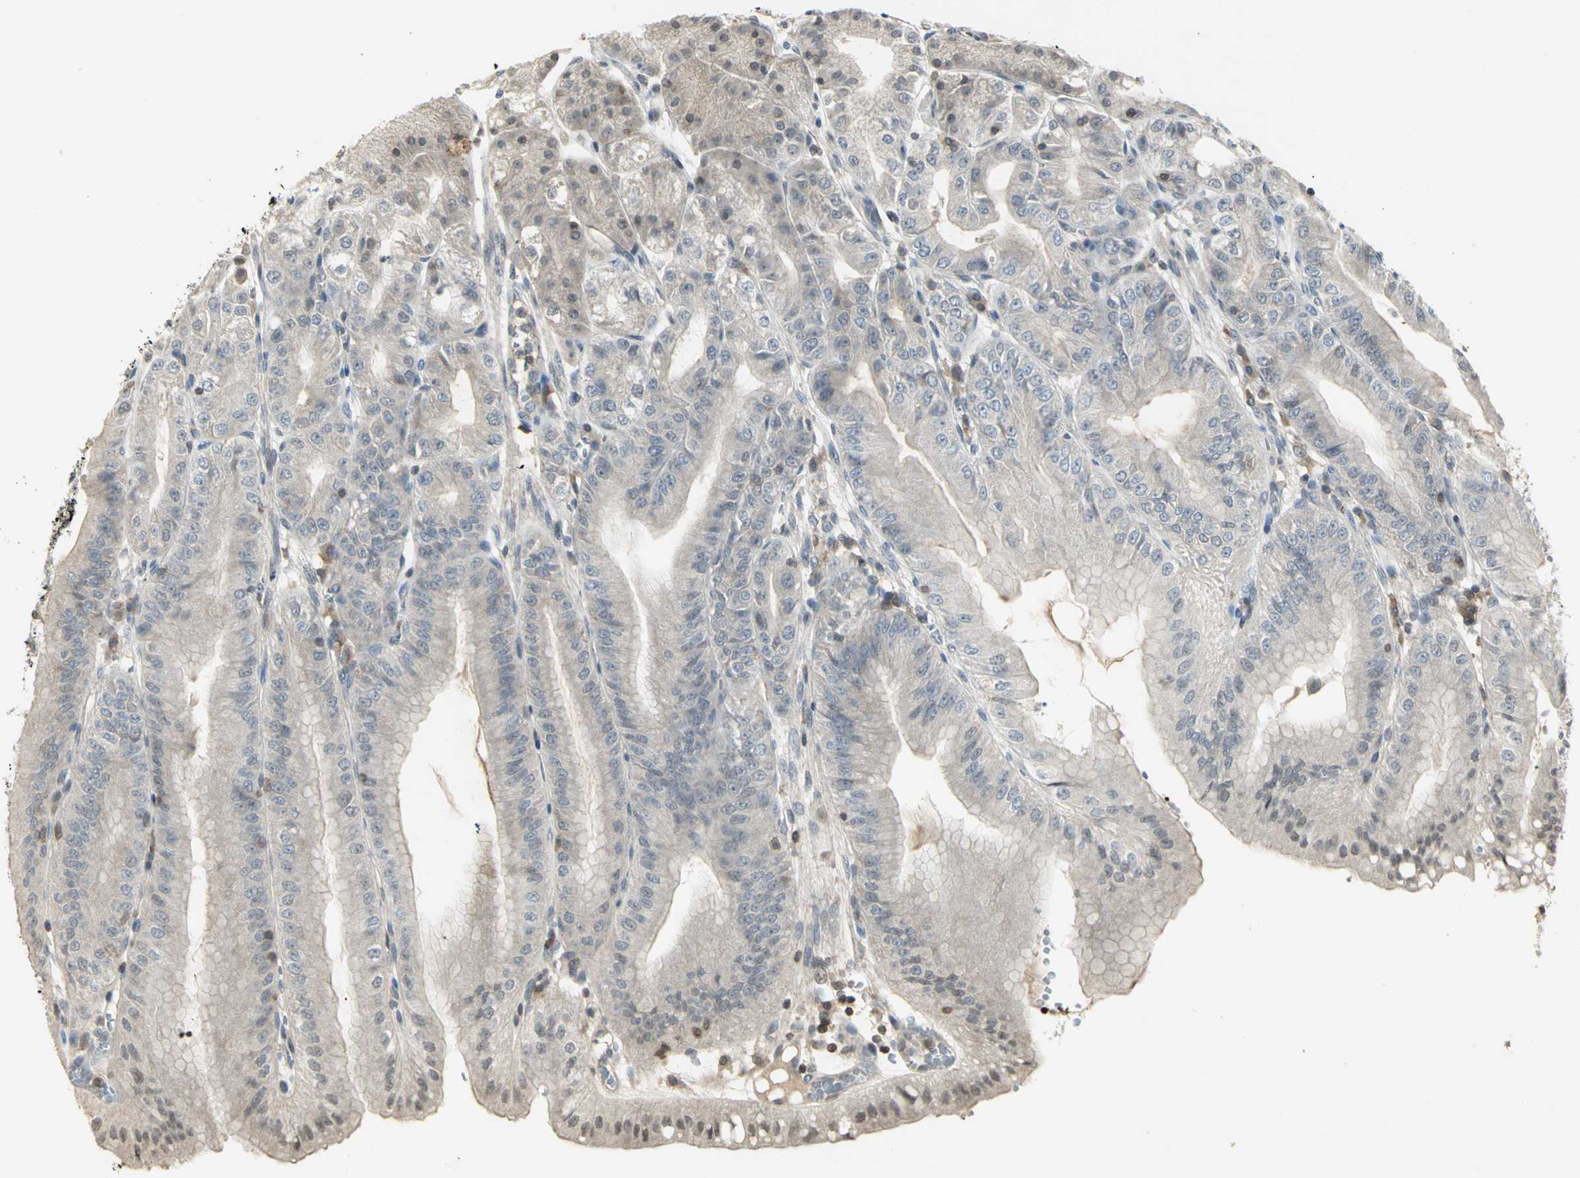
{"staining": {"intensity": "negative", "quantity": "none", "location": "none"}, "tissue": "stomach", "cell_type": "Glandular cells", "image_type": "normal", "snomed": [{"axis": "morphology", "description": "Normal tissue, NOS"}, {"axis": "topography", "description": "Stomach, lower"}], "caption": "Immunohistochemistry photomicrograph of unremarkable stomach: stomach stained with DAB exhibits no significant protein expression in glandular cells. Nuclei are stained in blue.", "gene": "IL16", "patient": {"sex": "male", "age": 71}}